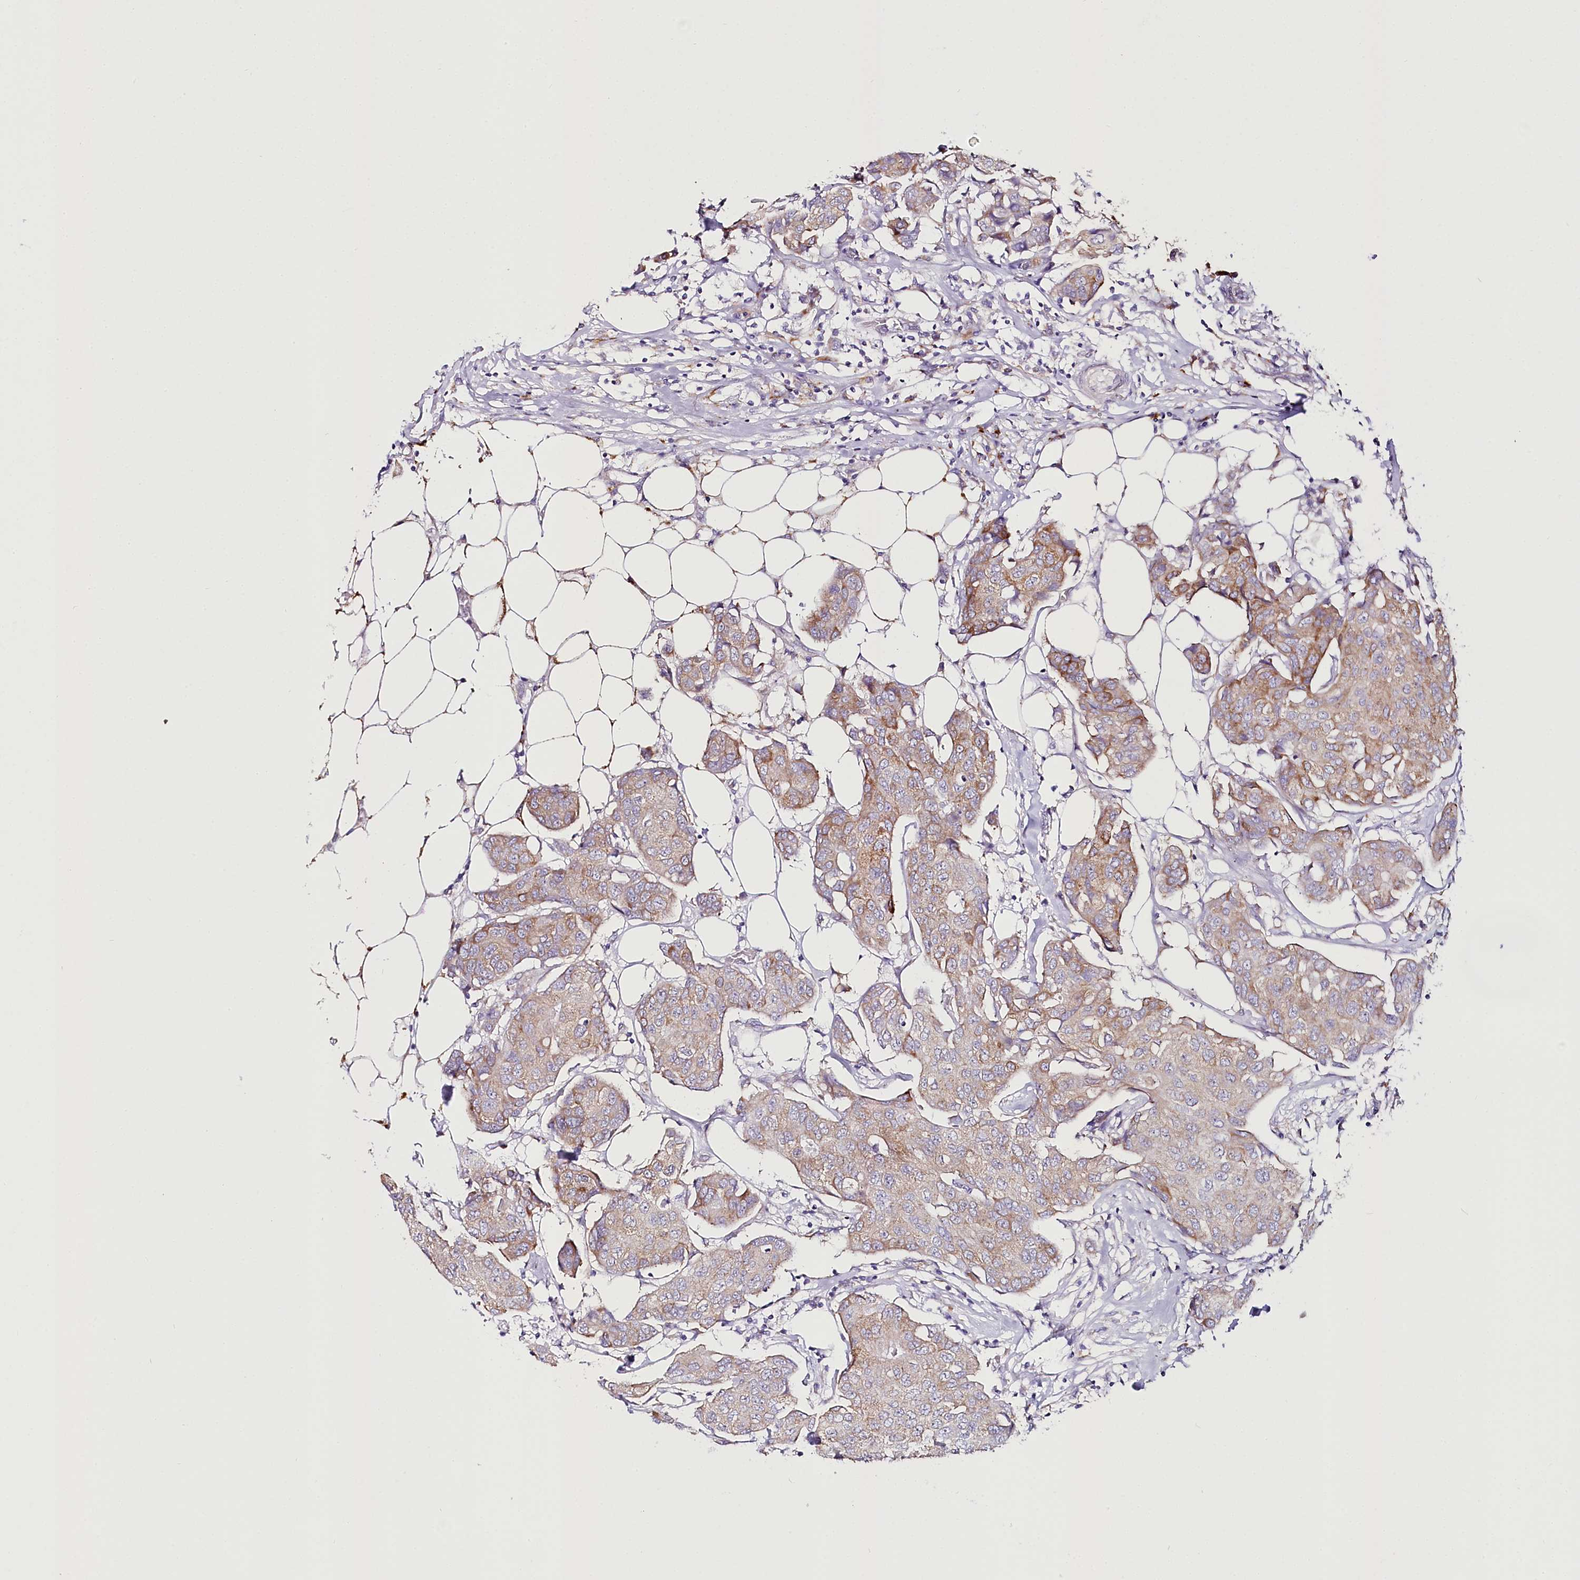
{"staining": {"intensity": "moderate", "quantity": "<25%", "location": "cytoplasmic/membranous"}, "tissue": "breast cancer", "cell_type": "Tumor cells", "image_type": "cancer", "snomed": [{"axis": "morphology", "description": "Duct carcinoma"}, {"axis": "topography", "description": "Breast"}], "caption": "A brown stain shows moderate cytoplasmic/membranous positivity of a protein in breast intraductal carcinoma tumor cells.", "gene": "THUMPD3", "patient": {"sex": "female", "age": 80}}